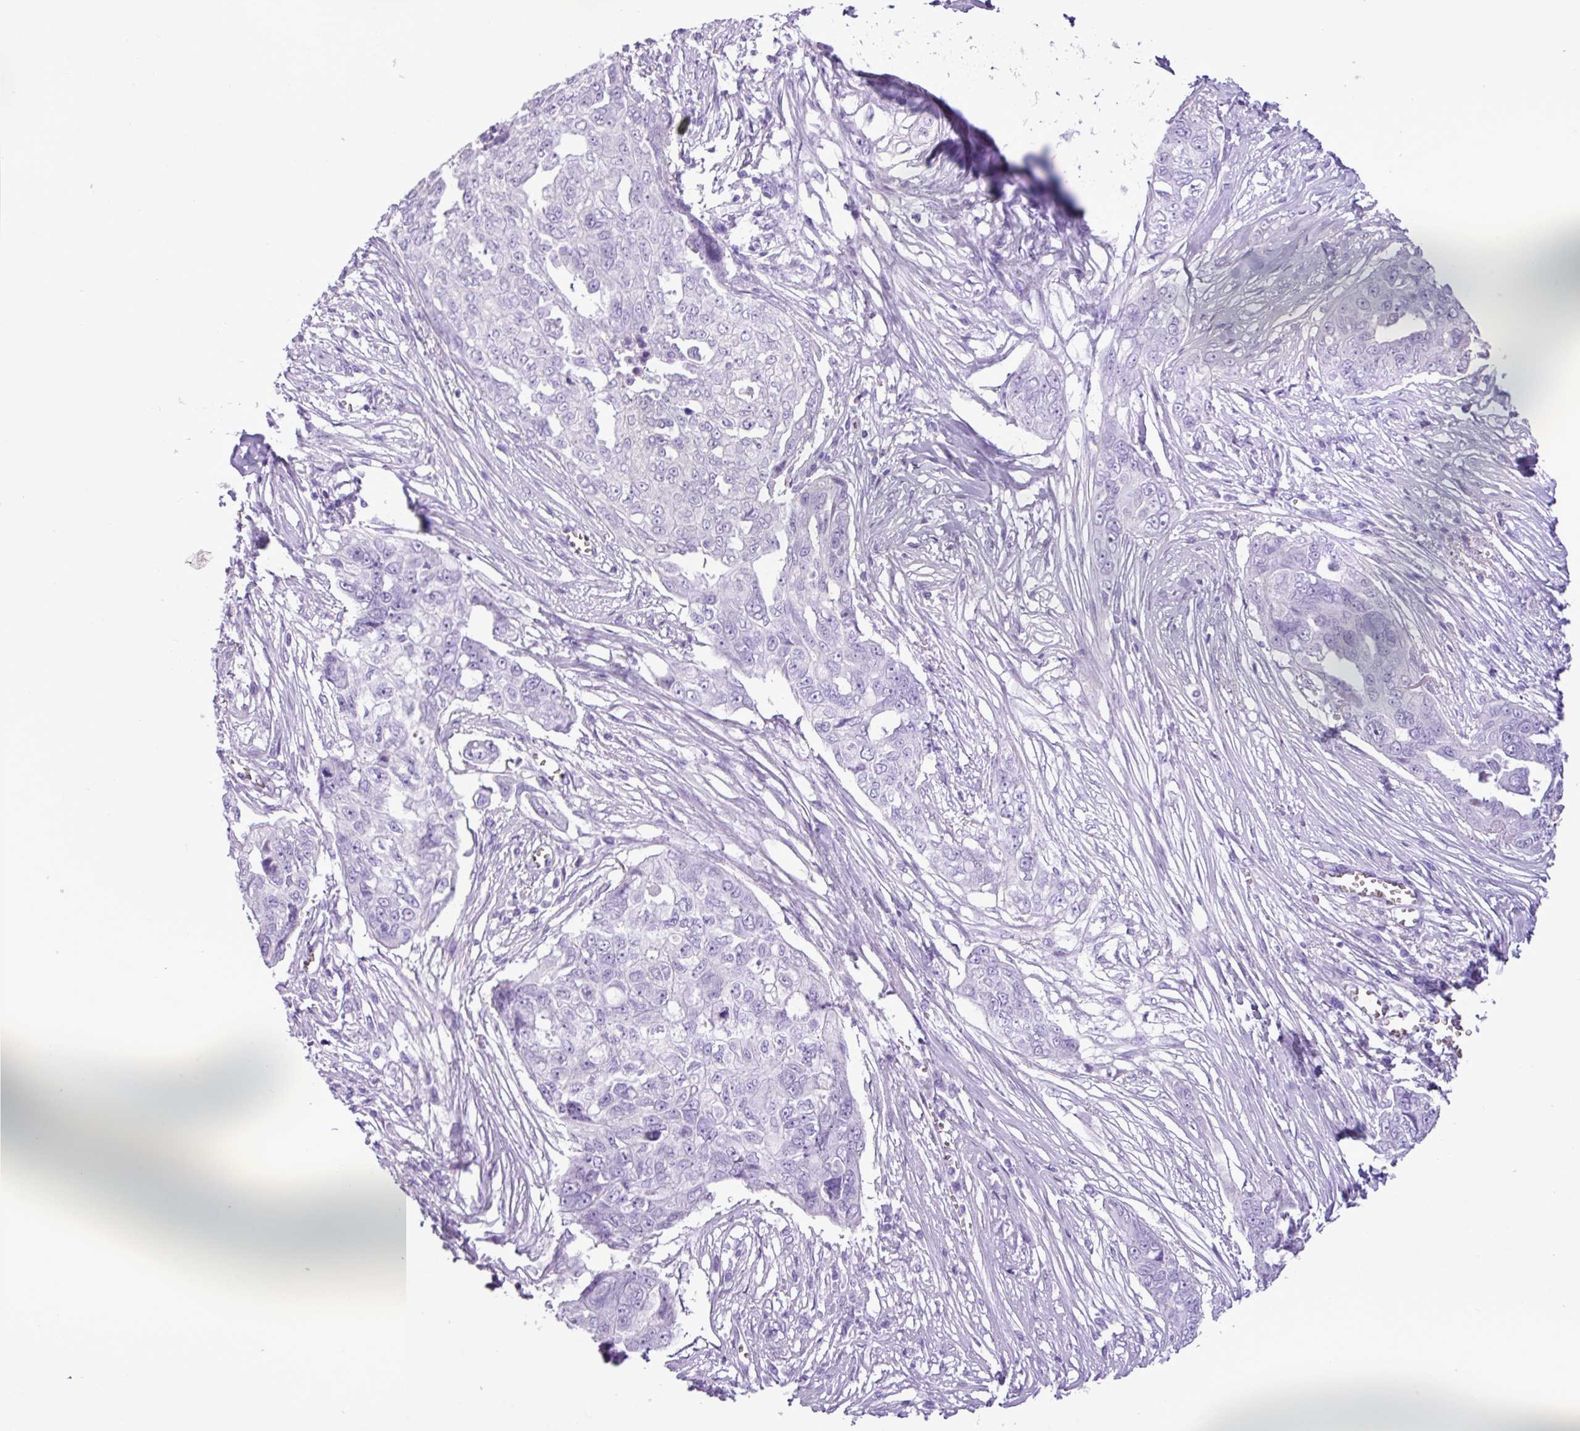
{"staining": {"intensity": "negative", "quantity": "none", "location": "none"}, "tissue": "ovarian cancer", "cell_type": "Tumor cells", "image_type": "cancer", "snomed": [{"axis": "morphology", "description": "Carcinoma, endometroid"}, {"axis": "topography", "description": "Ovary"}], "caption": "Tumor cells show no significant protein staining in ovarian endometroid carcinoma. (Immunohistochemistry (ihc), brightfield microscopy, high magnification).", "gene": "ZSCAN5A", "patient": {"sex": "female", "age": 70}}